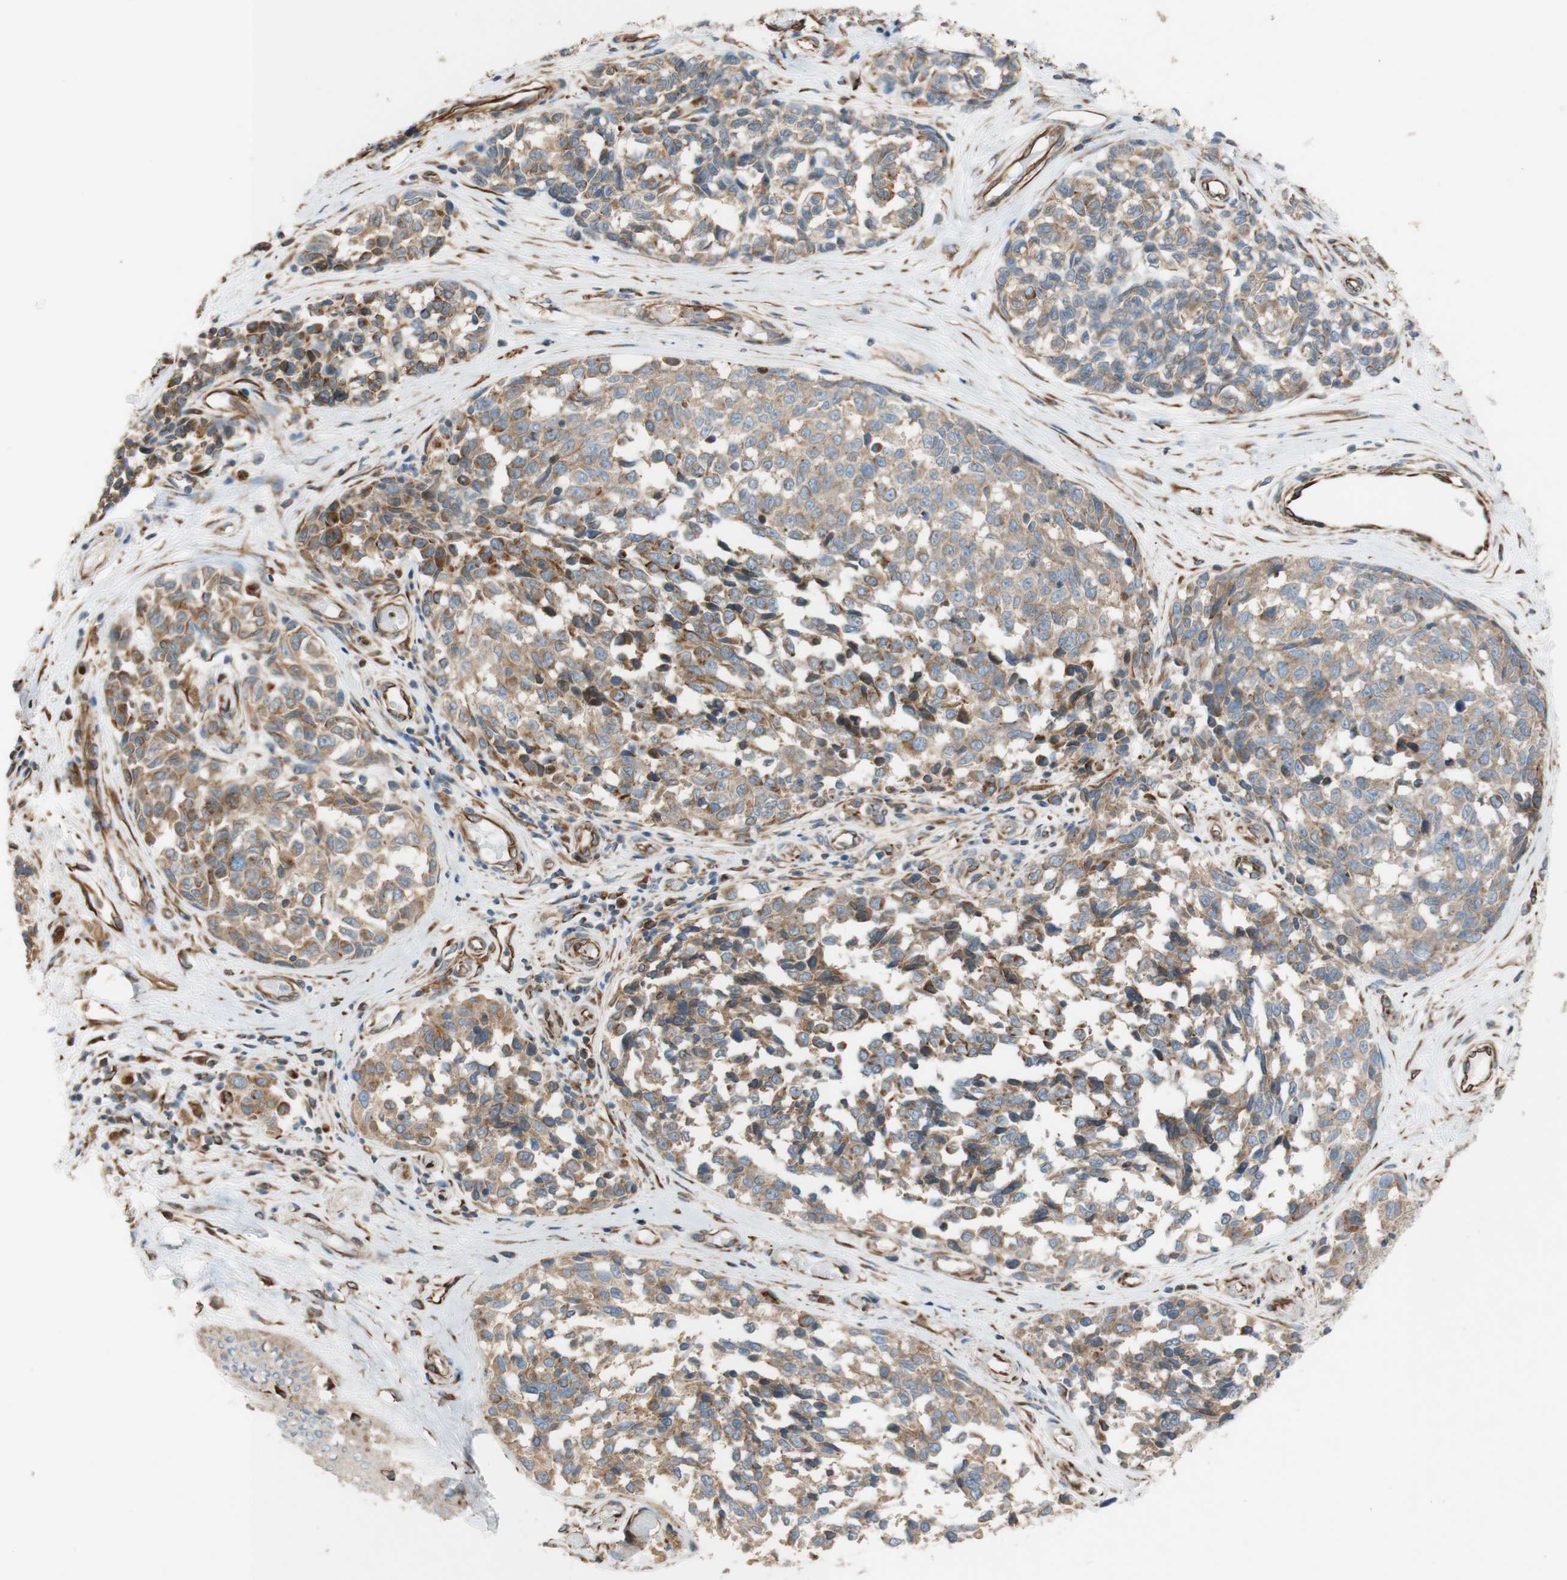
{"staining": {"intensity": "moderate", "quantity": ">75%", "location": "cytoplasmic/membranous"}, "tissue": "melanoma", "cell_type": "Tumor cells", "image_type": "cancer", "snomed": [{"axis": "morphology", "description": "Malignant melanoma, NOS"}, {"axis": "topography", "description": "Skin"}], "caption": "The micrograph exhibits immunohistochemical staining of malignant melanoma. There is moderate cytoplasmic/membranous expression is present in approximately >75% of tumor cells. (DAB (3,3'-diaminobenzidine) IHC with brightfield microscopy, high magnification).", "gene": "C1orf43", "patient": {"sex": "female", "age": 64}}